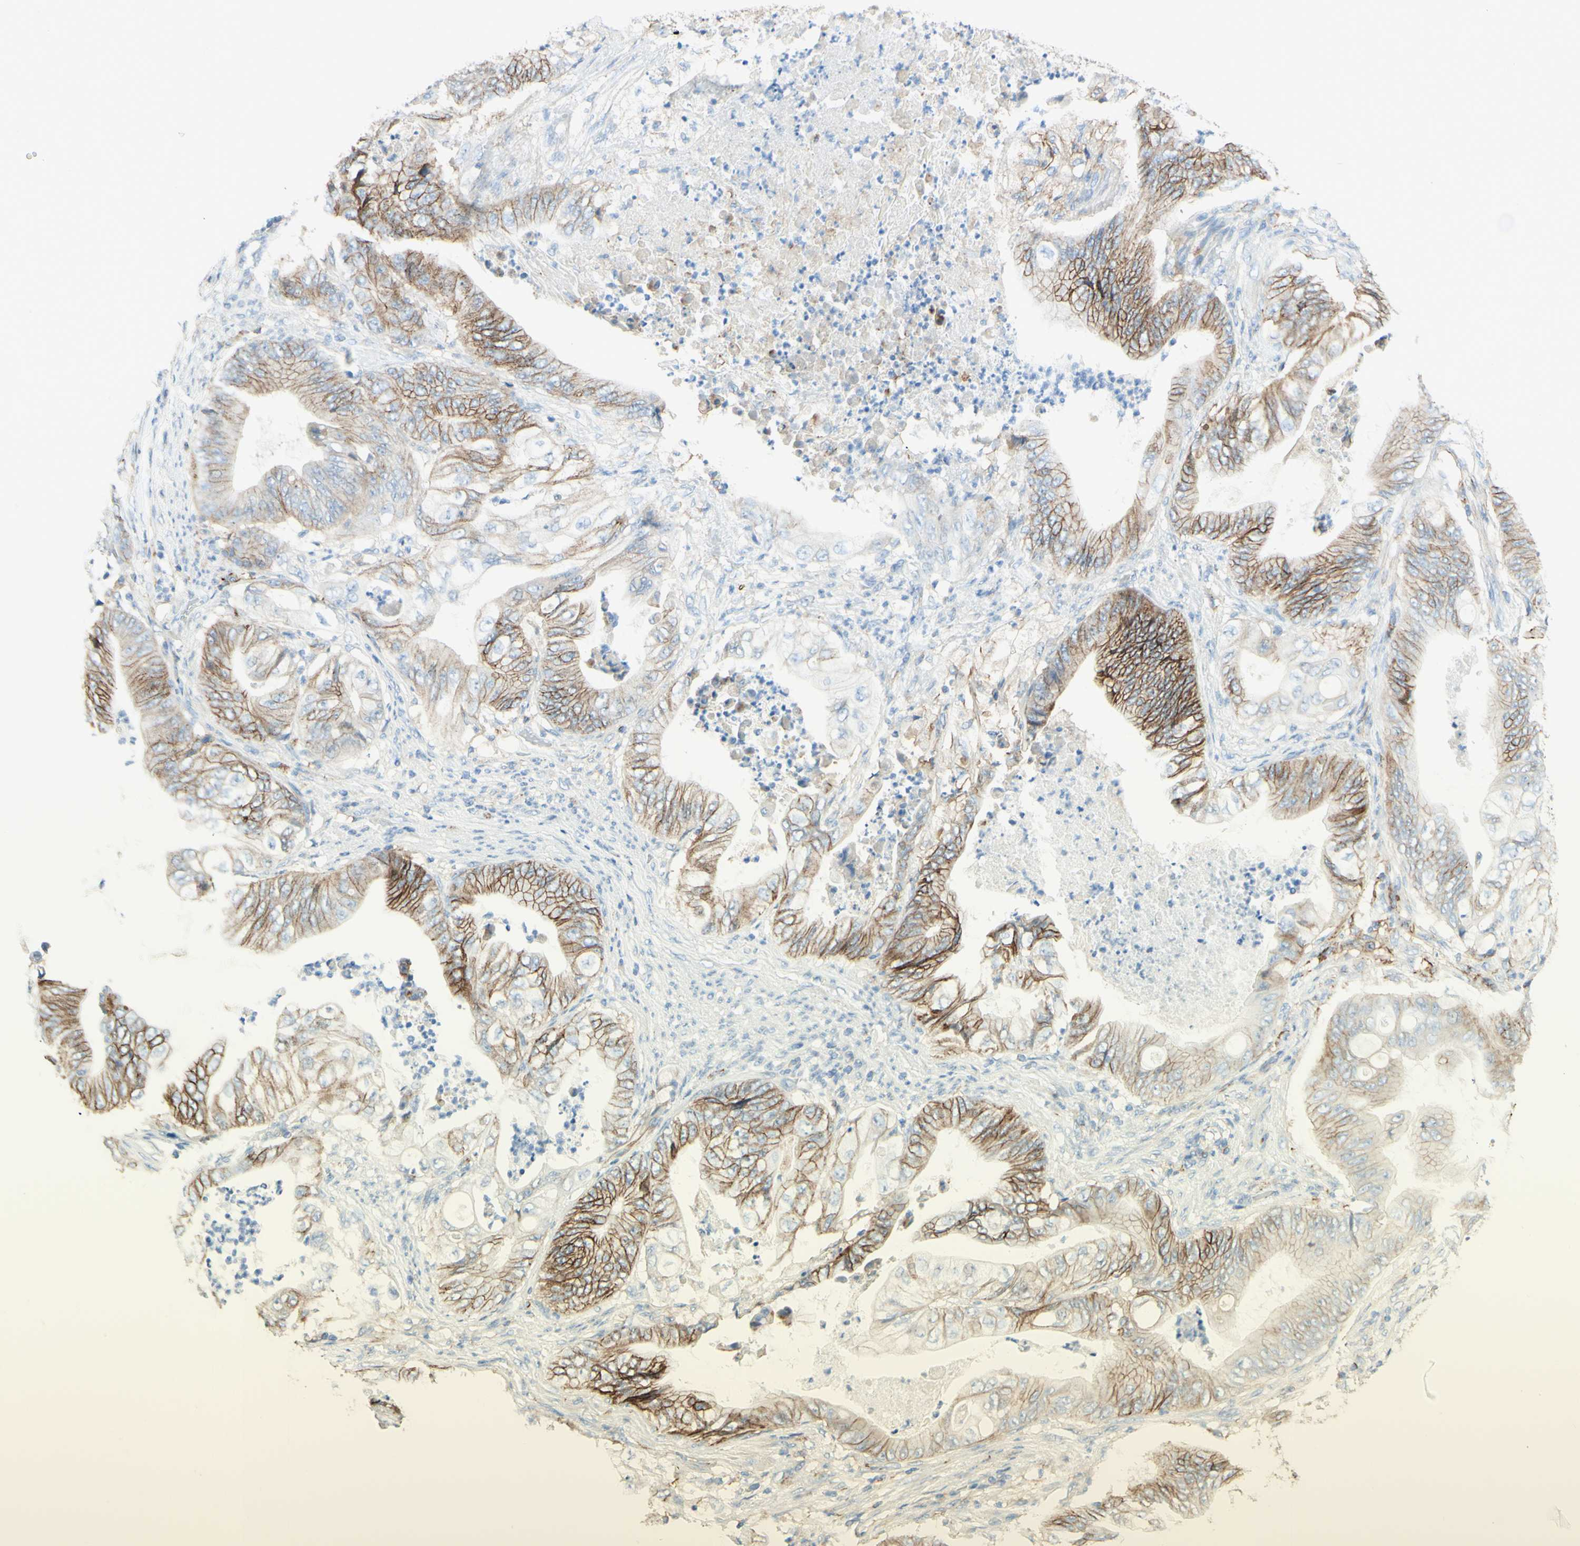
{"staining": {"intensity": "moderate", "quantity": "25%-75%", "location": "cytoplasmic/membranous"}, "tissue": "stomach cancer", "cell_type": "Tumor cells", "image_type": "cancer", "snomed": [{"axis": "morphology", "description": "Adenocarcinoma, NOS"}, {"axis": "topography", "description": "Stomach"}], "caption": "Immunohistochemistry (IHC) image of adenocarcinoma (stomach) stained for a protein (brown), which displays medium levels of moderate cytoplasmic/membranous positivity in approximately 25%-75% of tumor cells.", "gene": "ALCAM", "patient": {"sex": "female", "age": 73}}